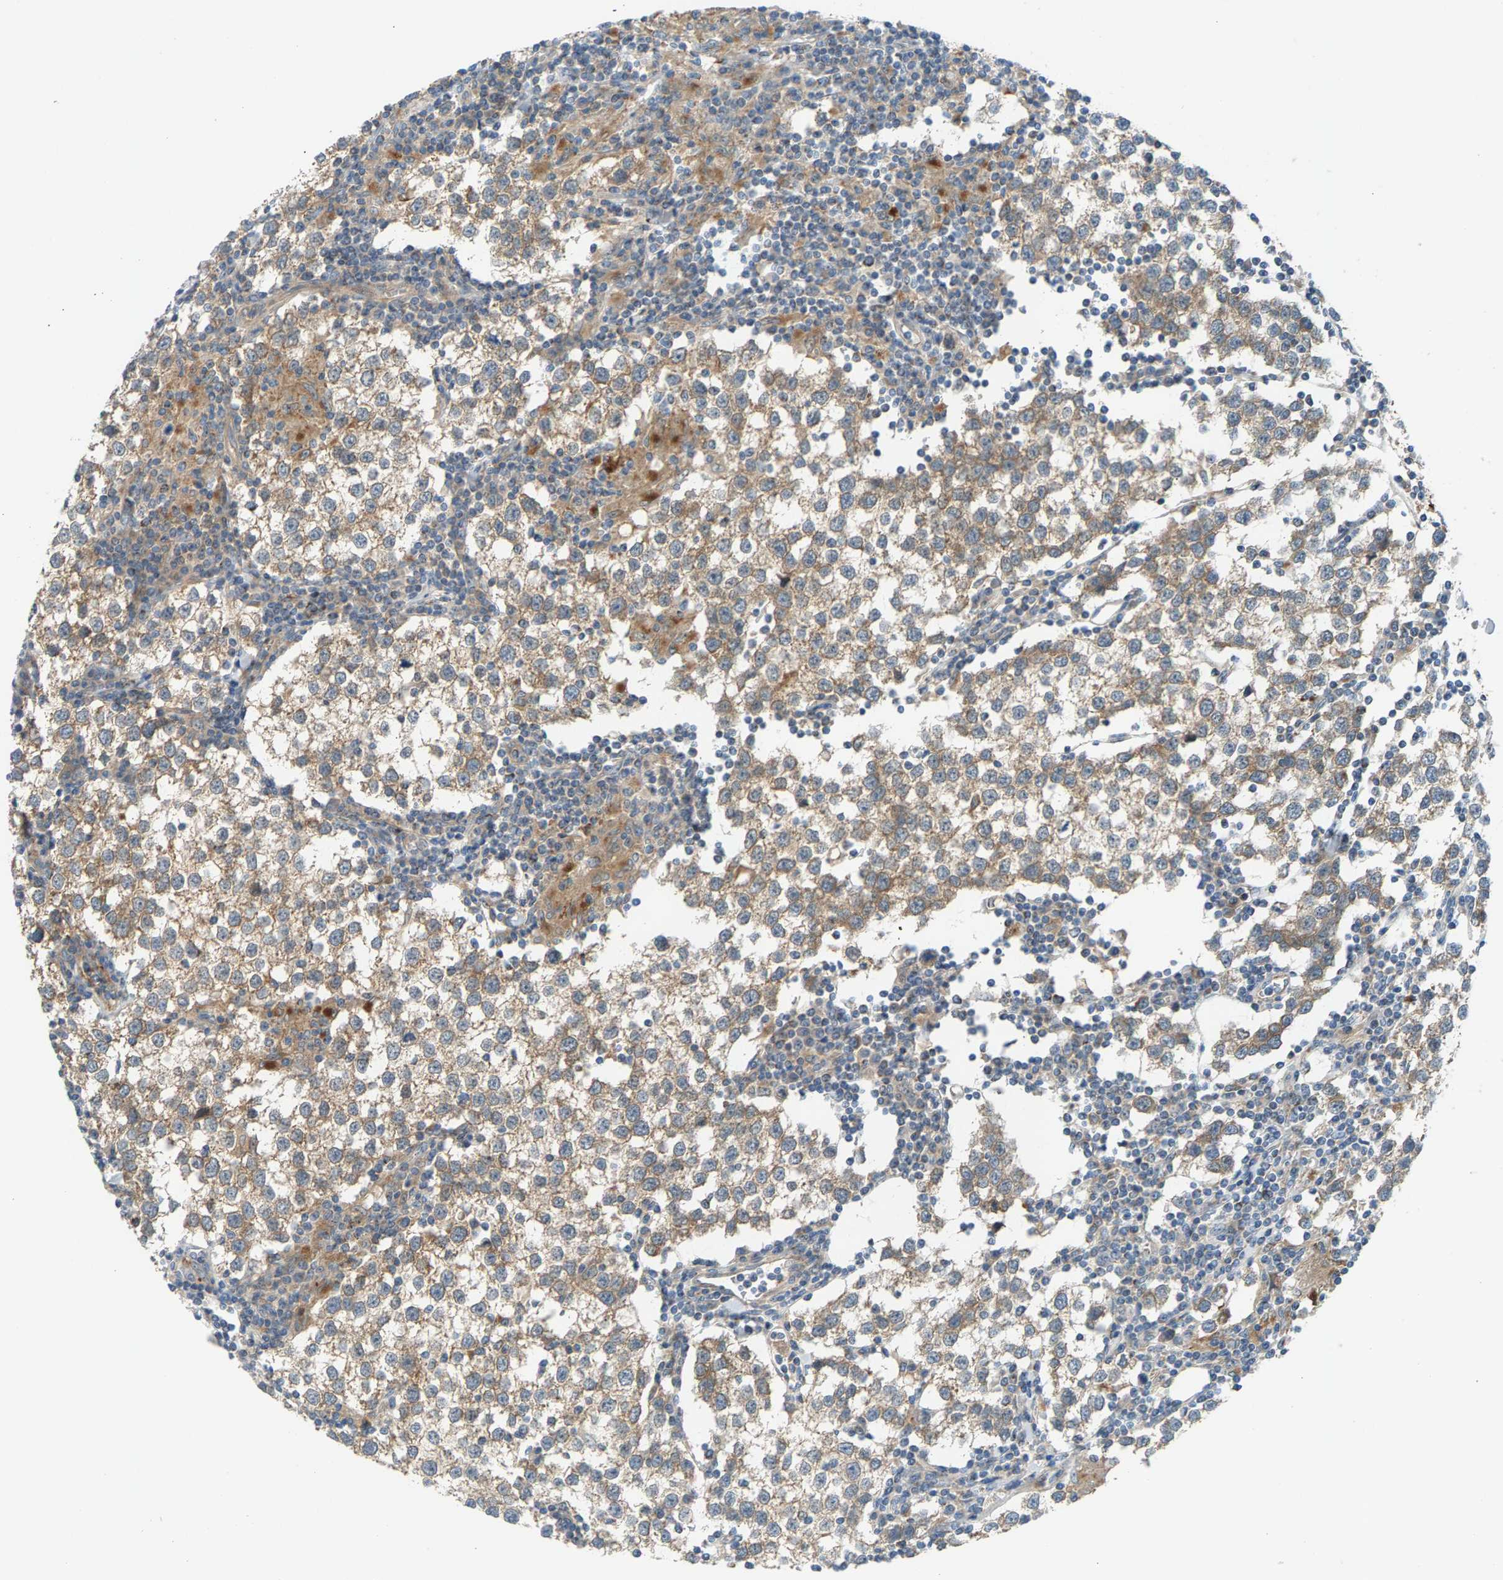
{"staining": {"intensity": "moderate", "quantity": ">75%", "location": "cytoplasmic/membranous"}, "tissue": "testis cancer", "cell_type": "Tumor cells", "image_type": "cancer", "snomed": [{"axis": "morphology", "description": "Seminoma, NOS"}, {"axis": "morphology", "description": "Carcinoma, Embryonal, NOS"}, {"axis": "topography", "description": "Testis"}], "caption": "The micrograph displays staining of testis cancer (seminoma), revealing moderate cytoplasmic/membranous protein expression (brown color) within tumor cells. (DAB IHC with brightfield microscopy, high magnification).", "gene": "PDCL", "patient": {"sex": "male", "age": 36}}